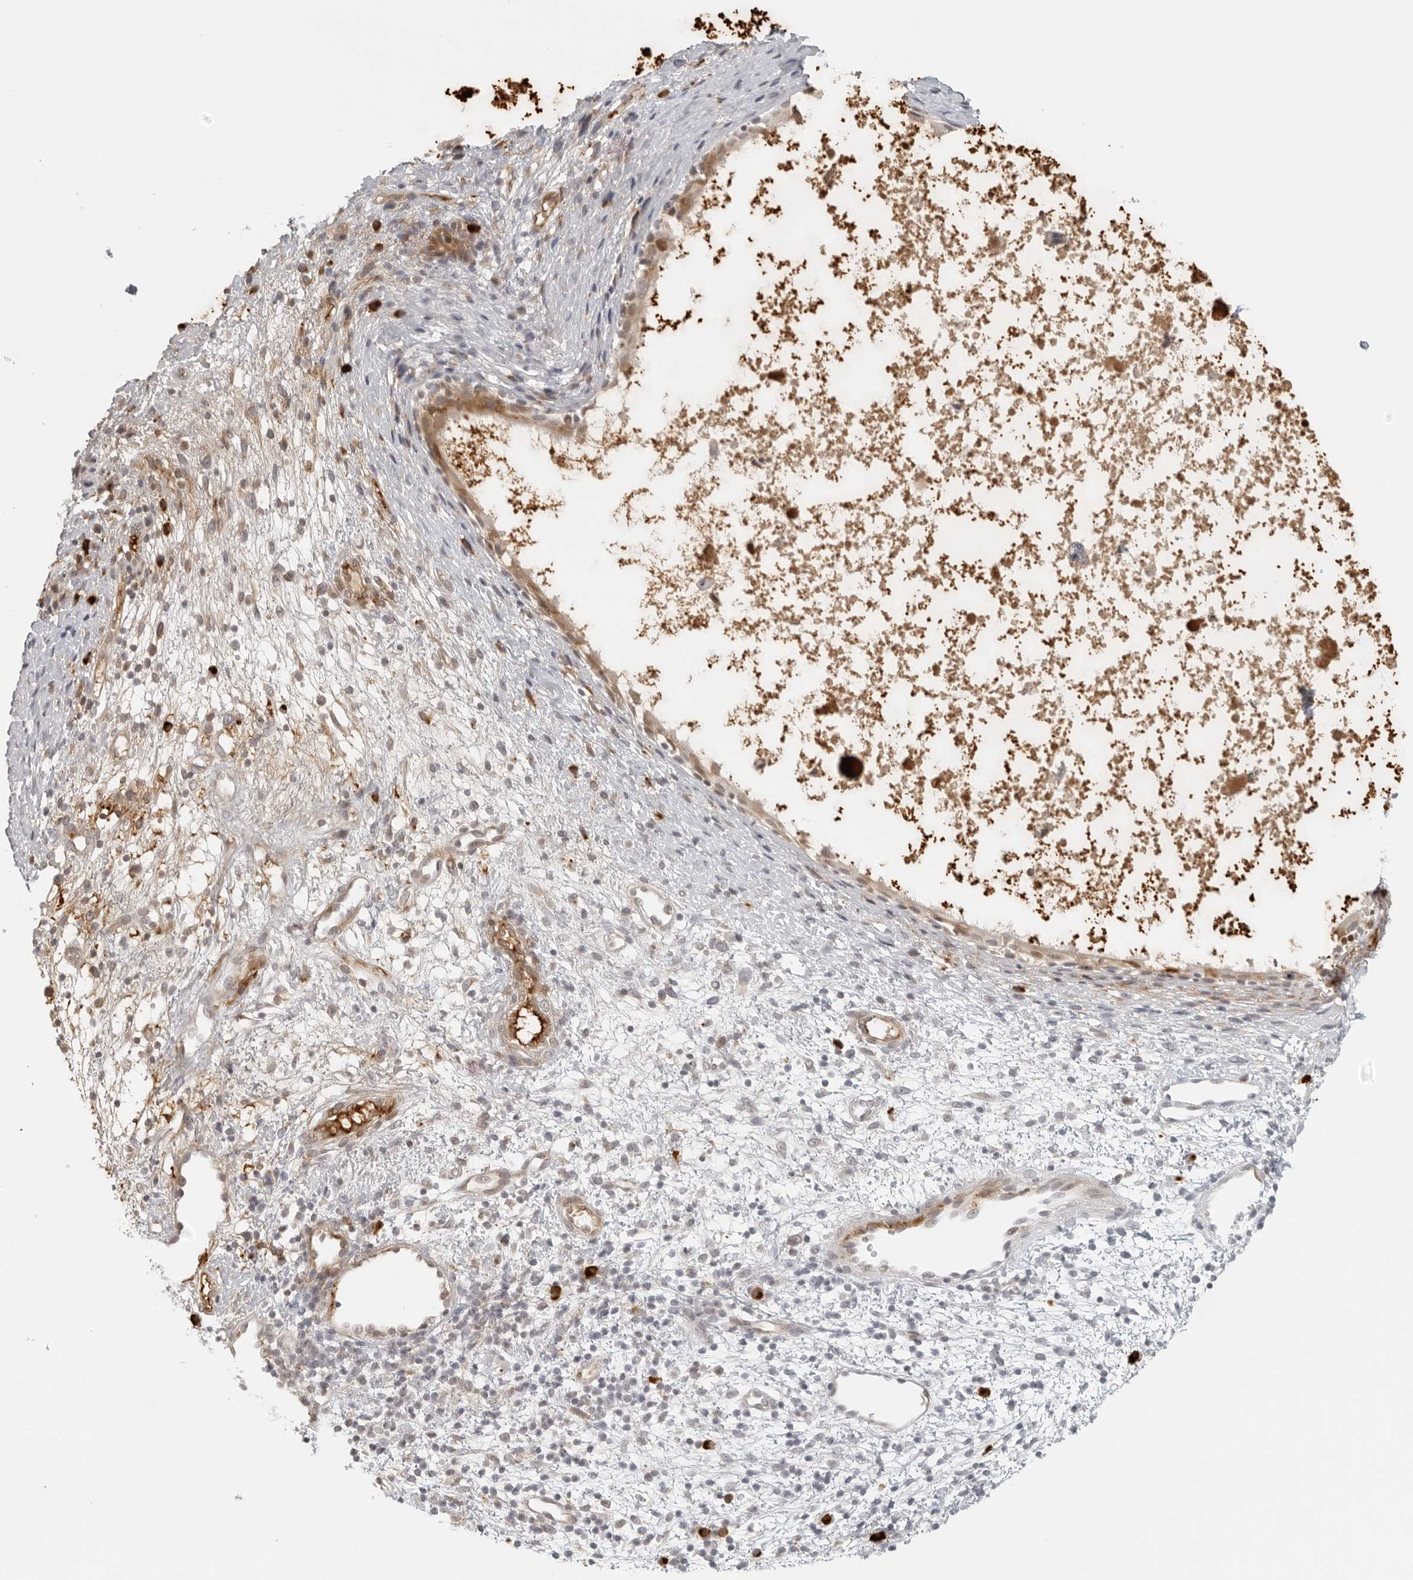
{"staining": {"intensity": "weak", "quantity": "25%-75%", "location": "cytoplasmic/membranous"}, "tissue": "nasopharynx", "cell_type": "Respiratory epithelial cells", "image_type": "normal", "snomed": [{"axis": "morphology", "description": "Normal tissue, NOS"}, {"axis": "topography", "description": "Nasopharynx"}], "caption": "Normal nasopharynx shows weak cytoplasmic/membranous expression in approximately 25%-75% of respiratory epithelial cells.", "gene": "ZNF678", "patient": {"sex": "male", "age": 22}}